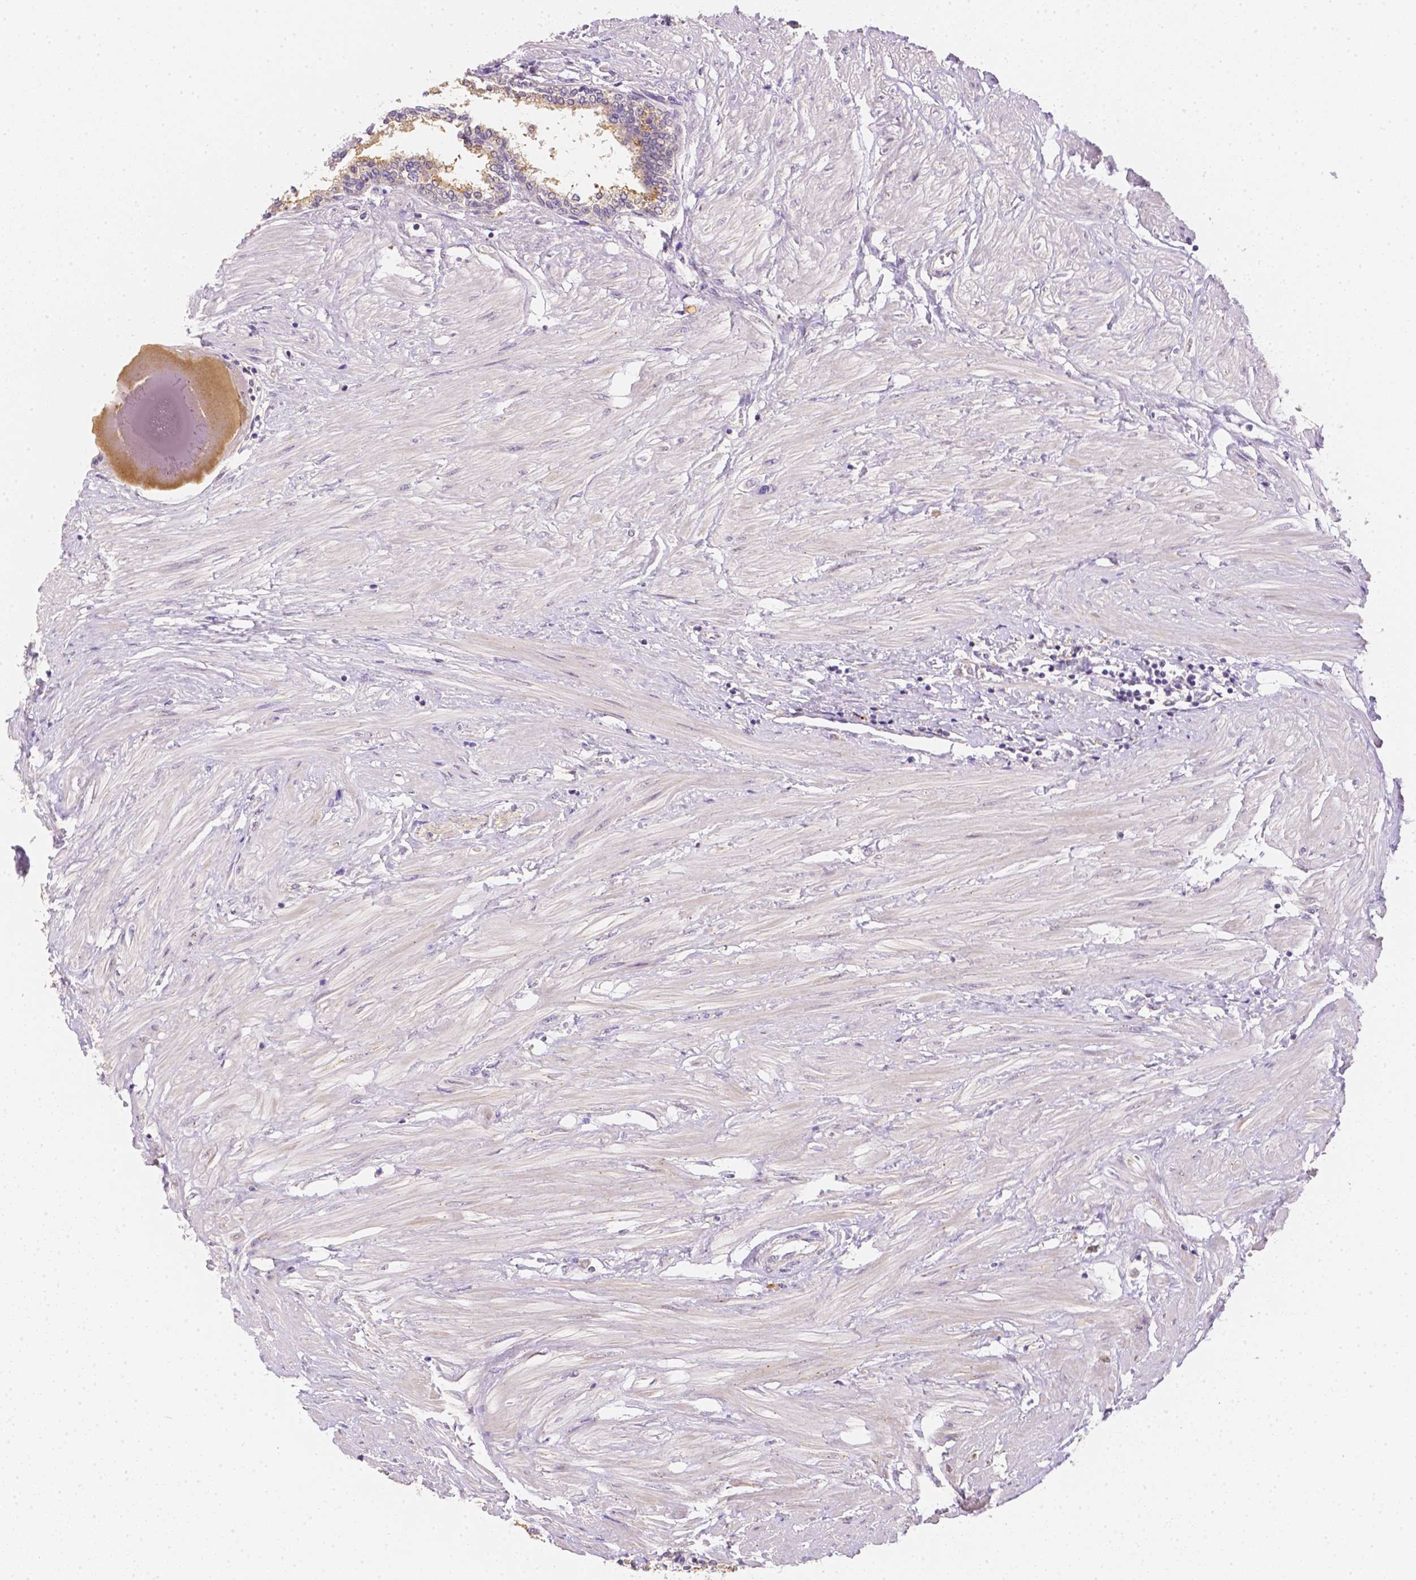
{"staining": {"intensity": "weak", "quantity": "25%-75%", "location": "cytoplasmic/membranous"}, "tissue": "prostate", "cell_type": "Glandular cells", "image_type": "normal", "snomed": [{"axis": "morphology", "description": "Normal tissue, NOS"}, {"axis": "topography", "description": "Prostate"}], "caption": "Prostate stained for a protein exhibits weak cytoplasmic/membranous positivity in glandular cells.", "gene": "C10orf67", "patient": {"sex": "male", "age": 55}}